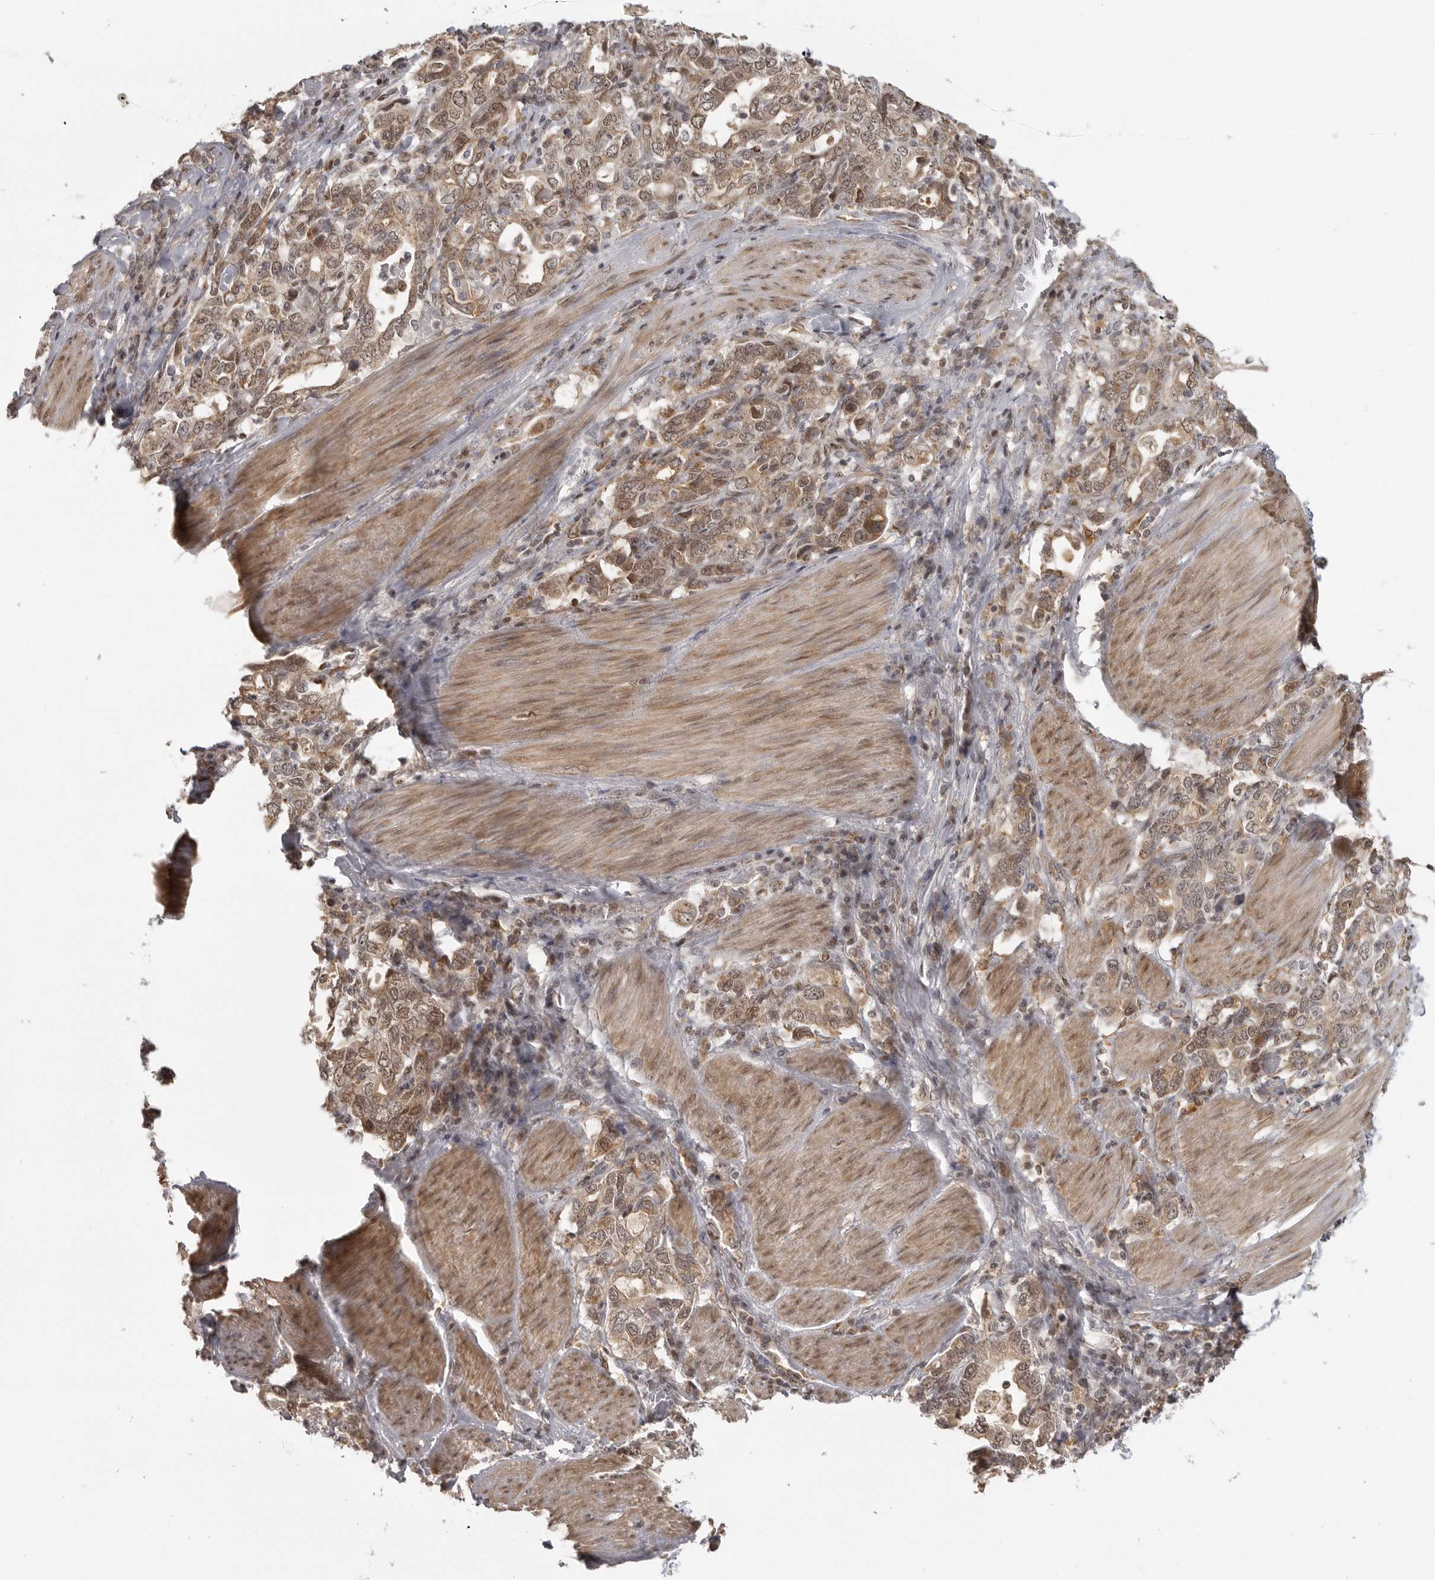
{"staining": {"intensity": "moderate", "quantity": ">75%", "location": "cytoplasmic/membranous,nuclear"}, "tissue": "stomach cancer", "cell_type": "Tumor cells", "image_type": "cancer", "snomed": [{"axis": "morphology", "description": "Adenocarcinoma, NOS"}, {"axis": "topography", "description": "Stomach, upper"}], "caption": "Moderate cytoplasmic/membranous and nuclear protein positivity is identified in approximately >75% of tumor cells in stomach cancer.", "gene": "ISG20L2", "patient": {"sex": "male", "age": 62}}